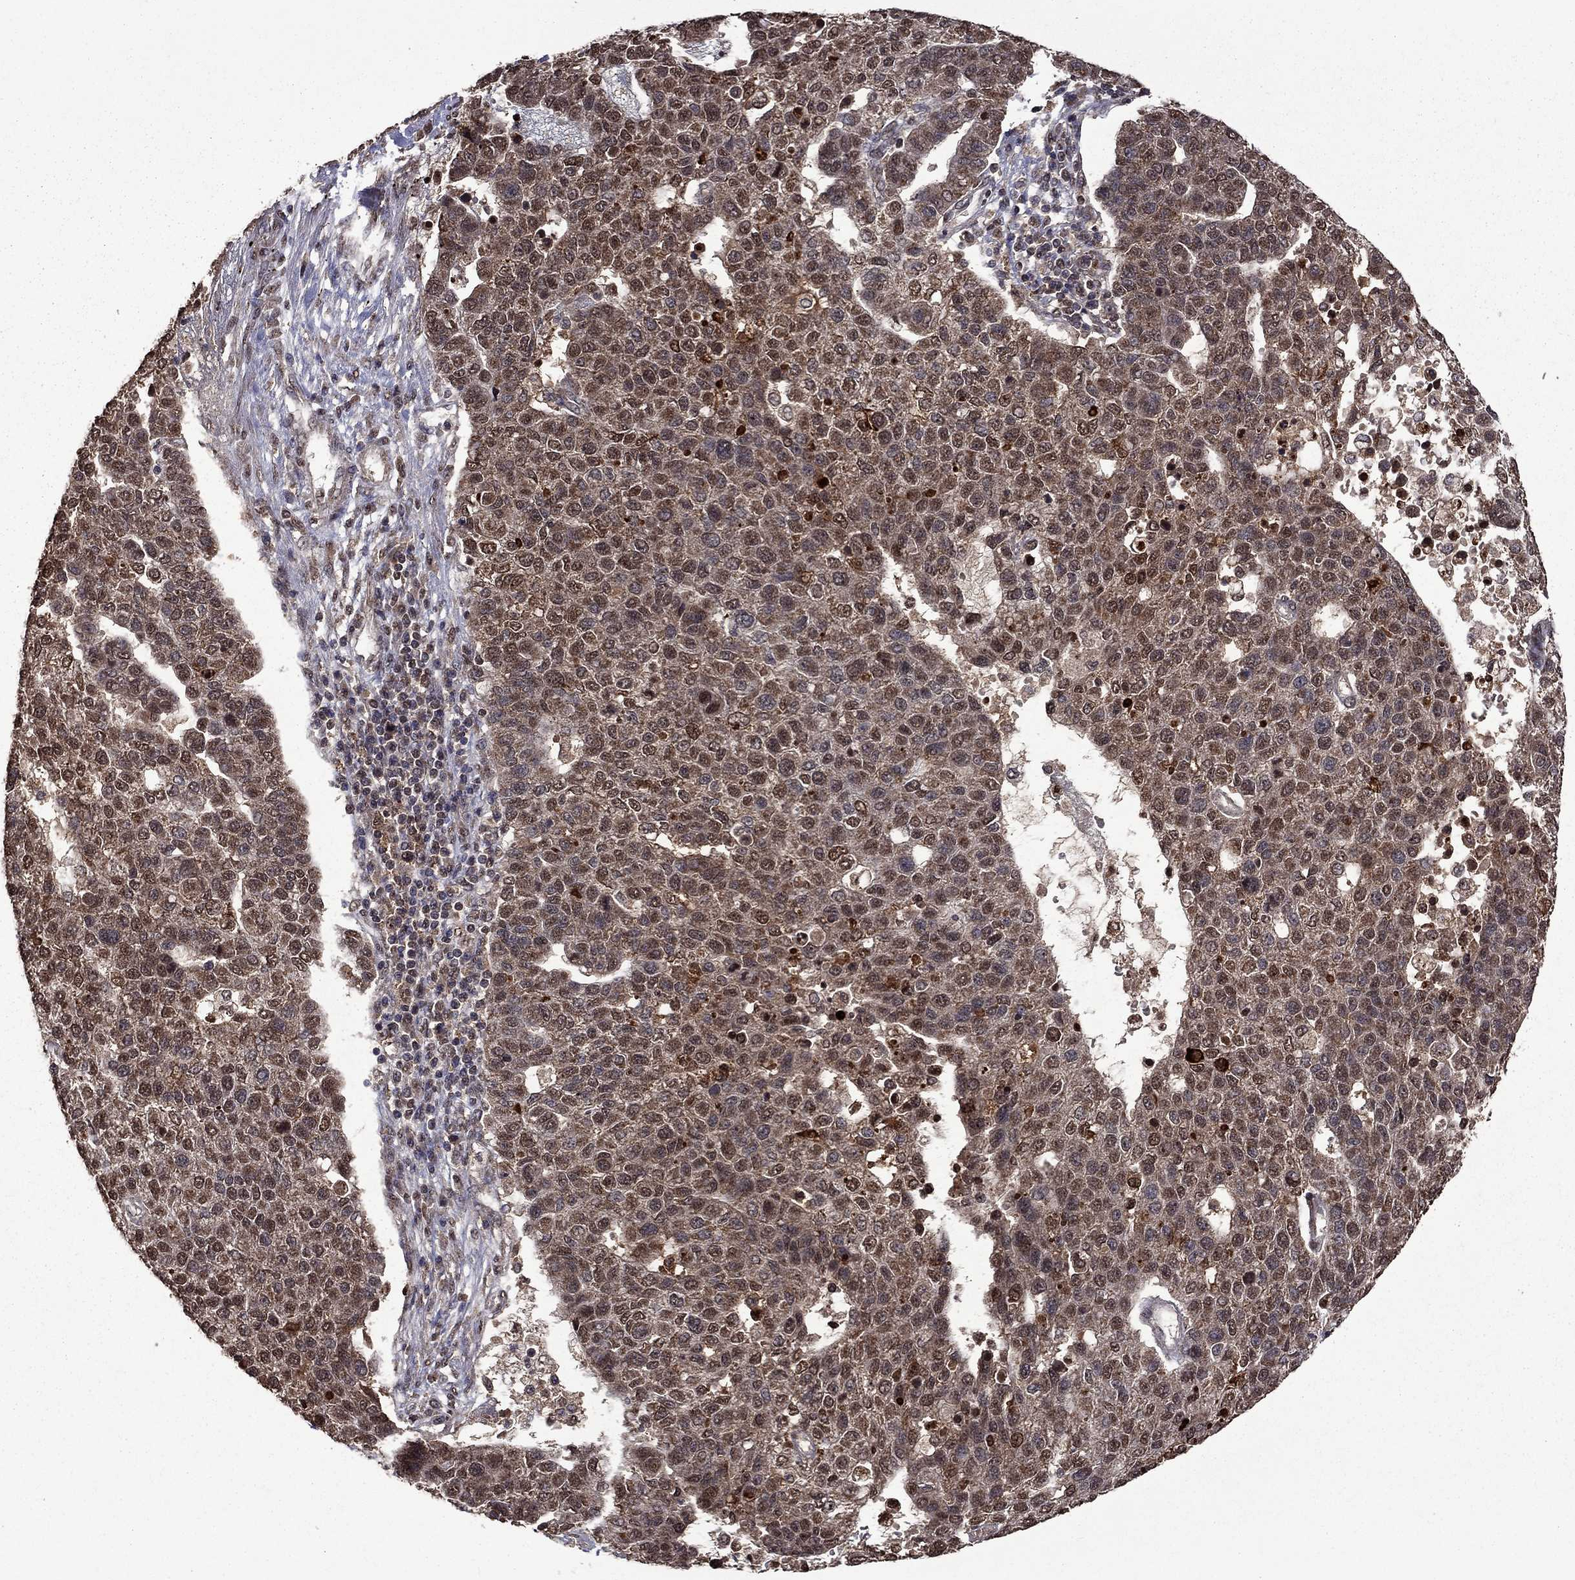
{"staining": {"intensity": "moderate", "quantity": "25%-75%", "location": "cytoplasmic/membranous,nuclear"}, "tissue": "pancreatic cancer", "cell_type": "Tumor cells", "image_type": "cancer", "snomed": [{"axis": "morphology", "description": "Adenocarcinoma, NOS"}, {"axis": "topography", "description": "Pancreas"}], "caption": "IHC histopathology image of human pancreatic cancer stained for a protein (brown), which exhibits medium levels of moderate cytoplasmic/membranous and nuclear expression in approximately 25%-75% of tumor cells.", "gene": "ITM2B", "patient": {"sex": "female", "age": 61}}